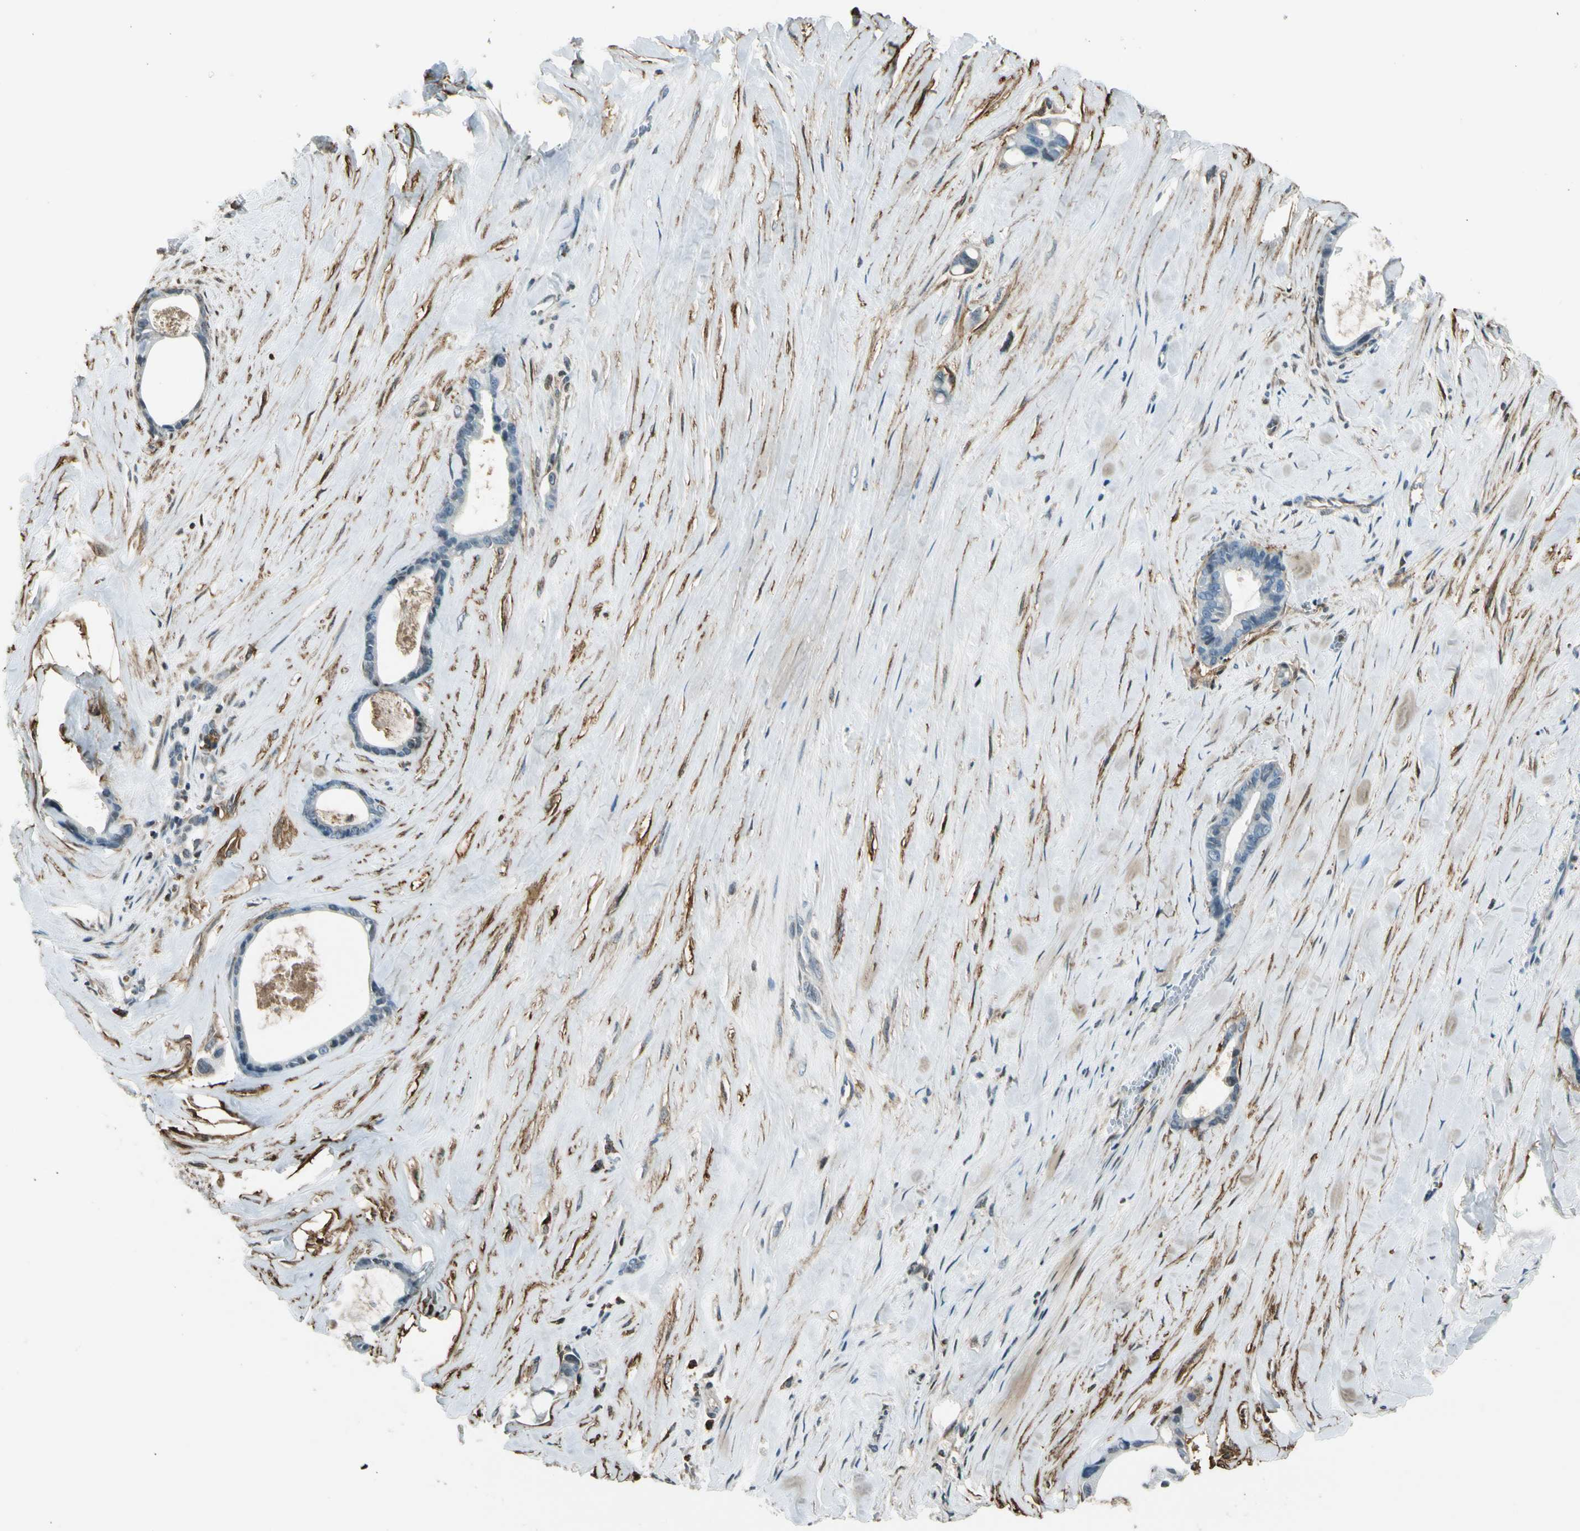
{"staining": {"intensity": "negative", "quantity": "none", "location": "none"}, "tissue": "liver cancer", "cell_type": "Tumor cells", "image_type": "cancer", "snomed": [{"axis": "morphology", "description": "Cholangiocarcinoma"}, {"axis": "topography", "description": "Liver"}], "caption": "This is an immunohistochemistry (IHC) photomicrograph of liver cancer (cholangiocarcinoma). There is no positivity in tumor cells.", "gene": "PDPN", "patient": {"sex": "female", "age": 55}}